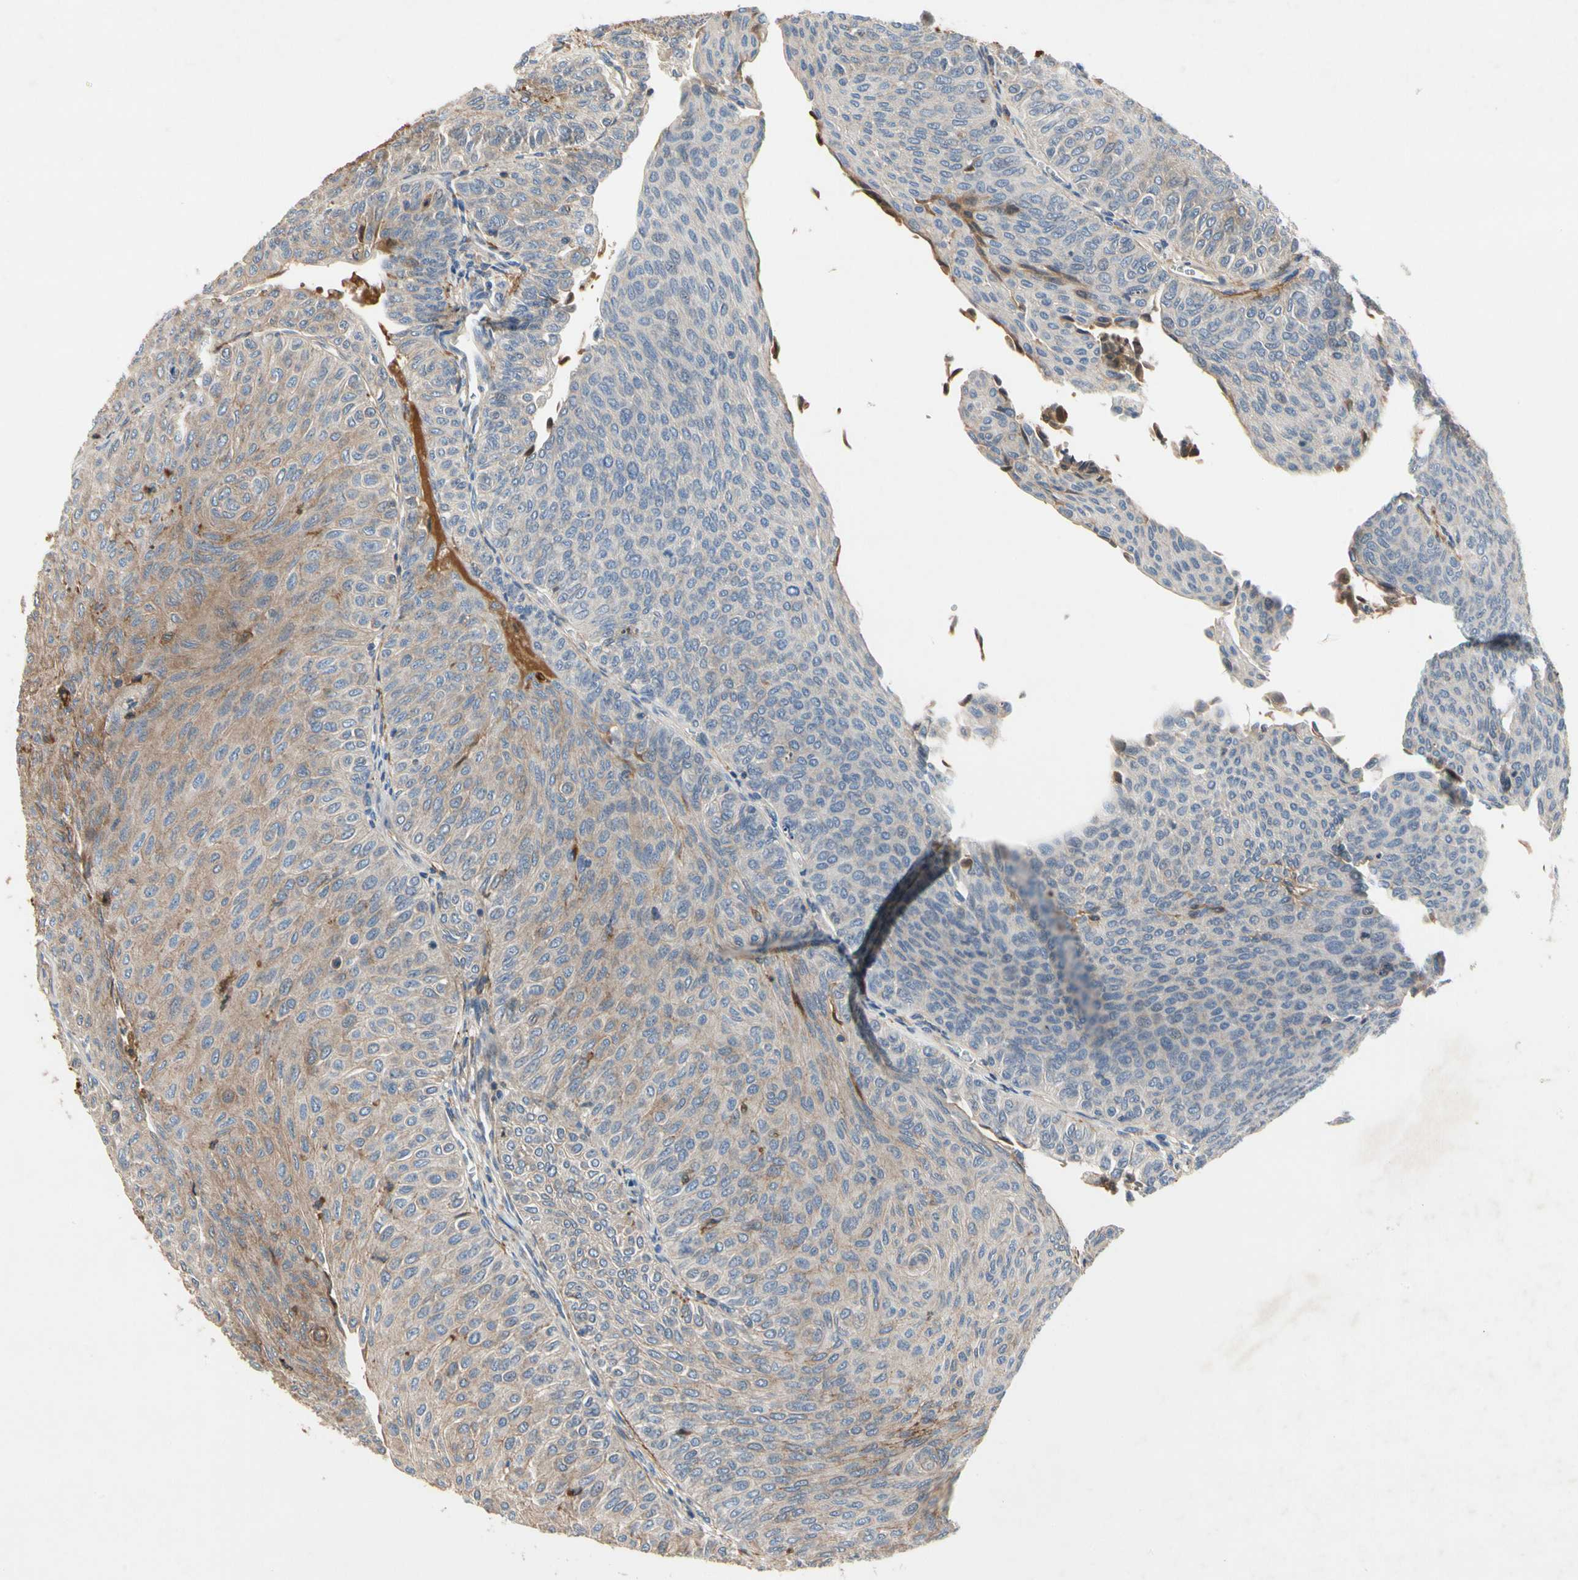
{"staining": {"intensity": "weak", "quantity": "<25%", "location": "cytoplasmic/membranous"}, "tissue": "urothelial cancer", "cell_type": "Tumor cells", "image_type": "cancer", "snomed": [{"axis": "morphology", "description": "Urothelial carcinoma, Low grade"}, {"axis": "topography", "description": "Urinary bladder"}], "caption": "A histopathology image of human low-grade urothelial carcinoma is negative for staining in tumor cells.", "gene": "CRTAC1", "patient": {"sex": "male", "age": 78}}